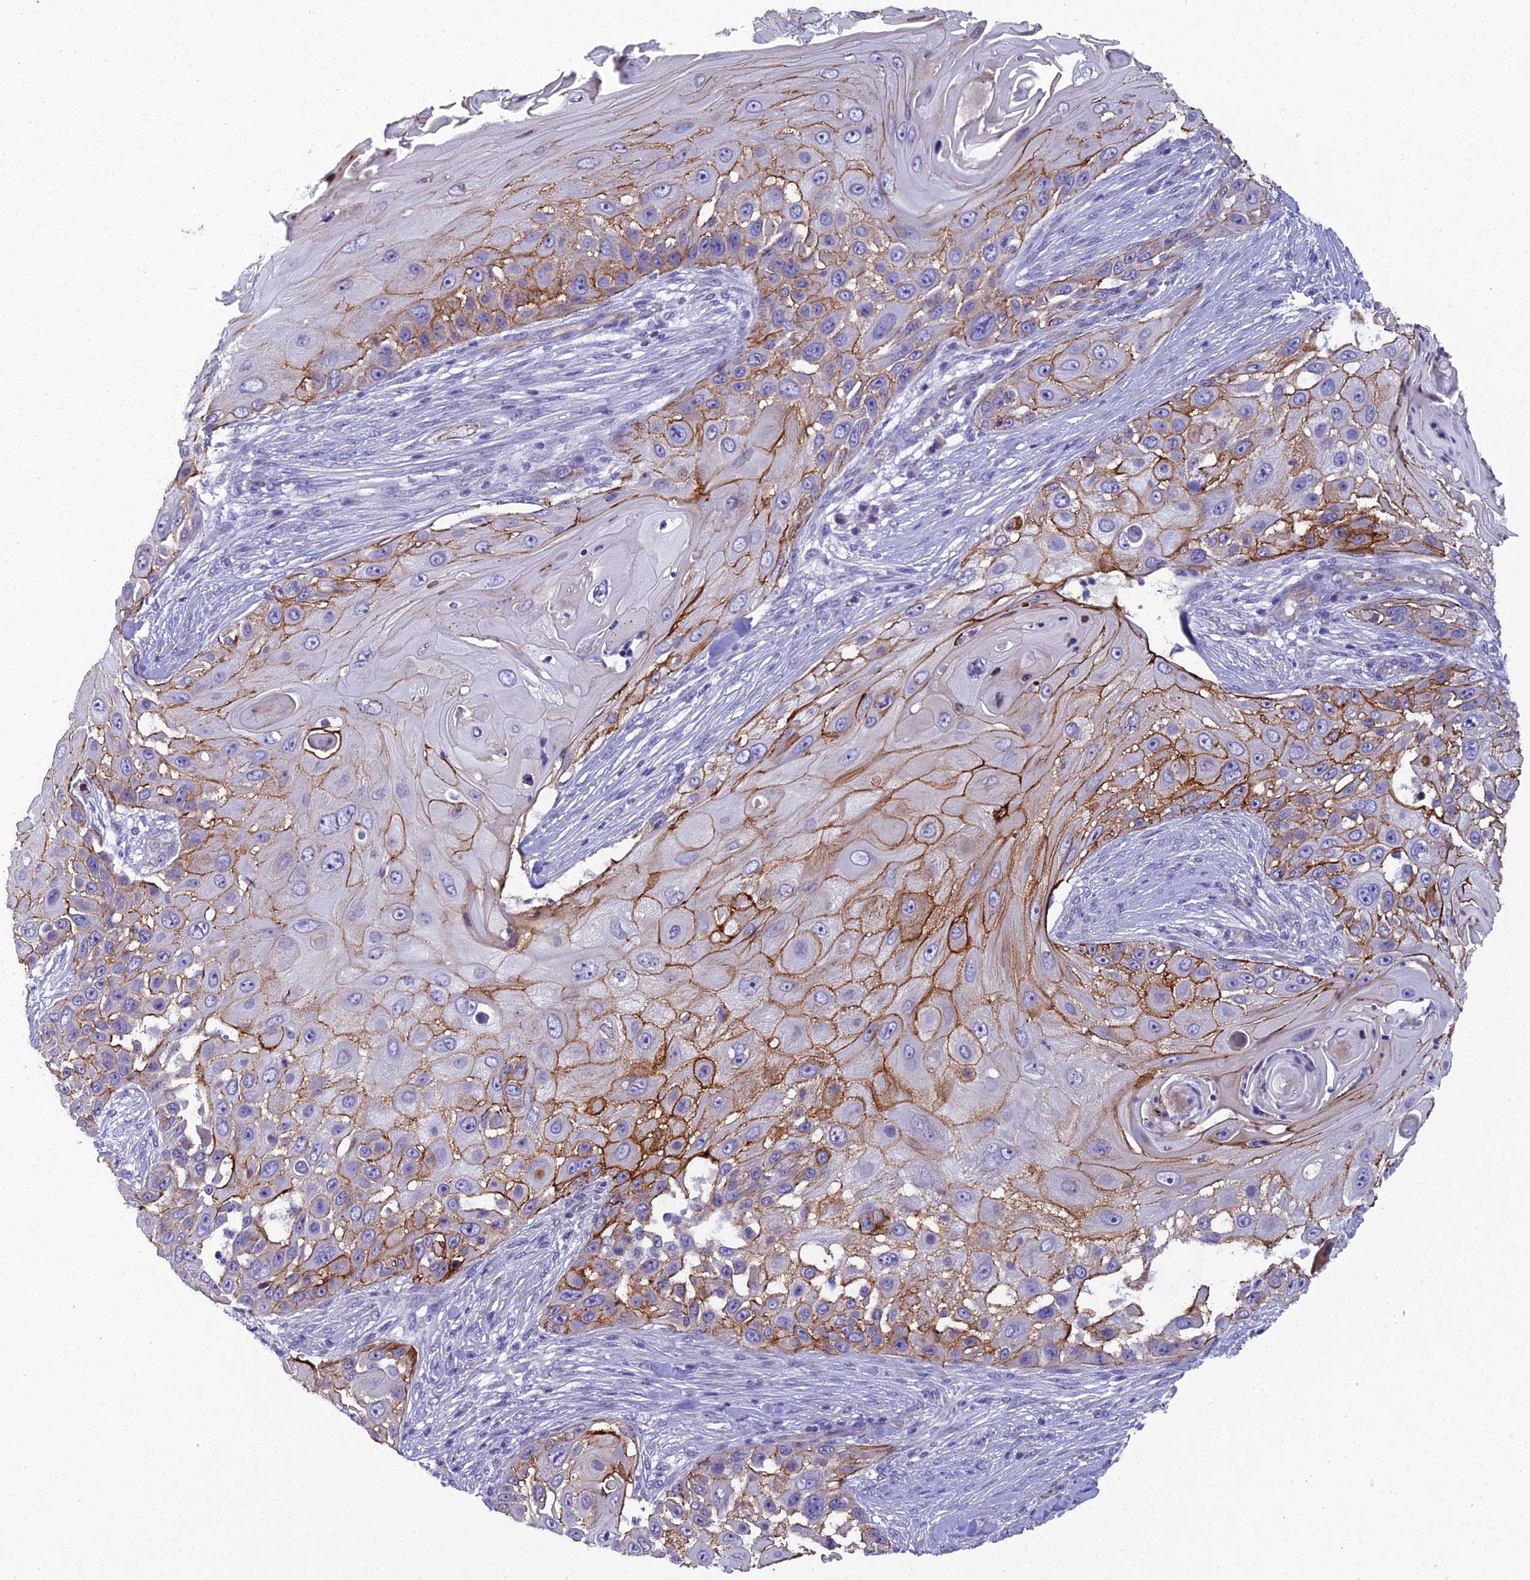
{"staining": {"intensity": "moderate", "quantity": "<25%", "location": "cytoplasmic/membranous"}, "tissue": "skin cancer", "cell_type": "Tumor cells", "image_type": "cancer", "snomed": [{"axis": "morphology", "description": "Squamous cell carcinoma, NOS"}, {"axis": "topography", "description": "Skin"}], "caption": "This is an image of IHC staining of squamous cell carcinoma (skin), which shows moderate positivity in the cytoplasmic/membranous of tumor cells.", "gene": "CFAP47", "patient": {"sex": "female", "age": 44}}